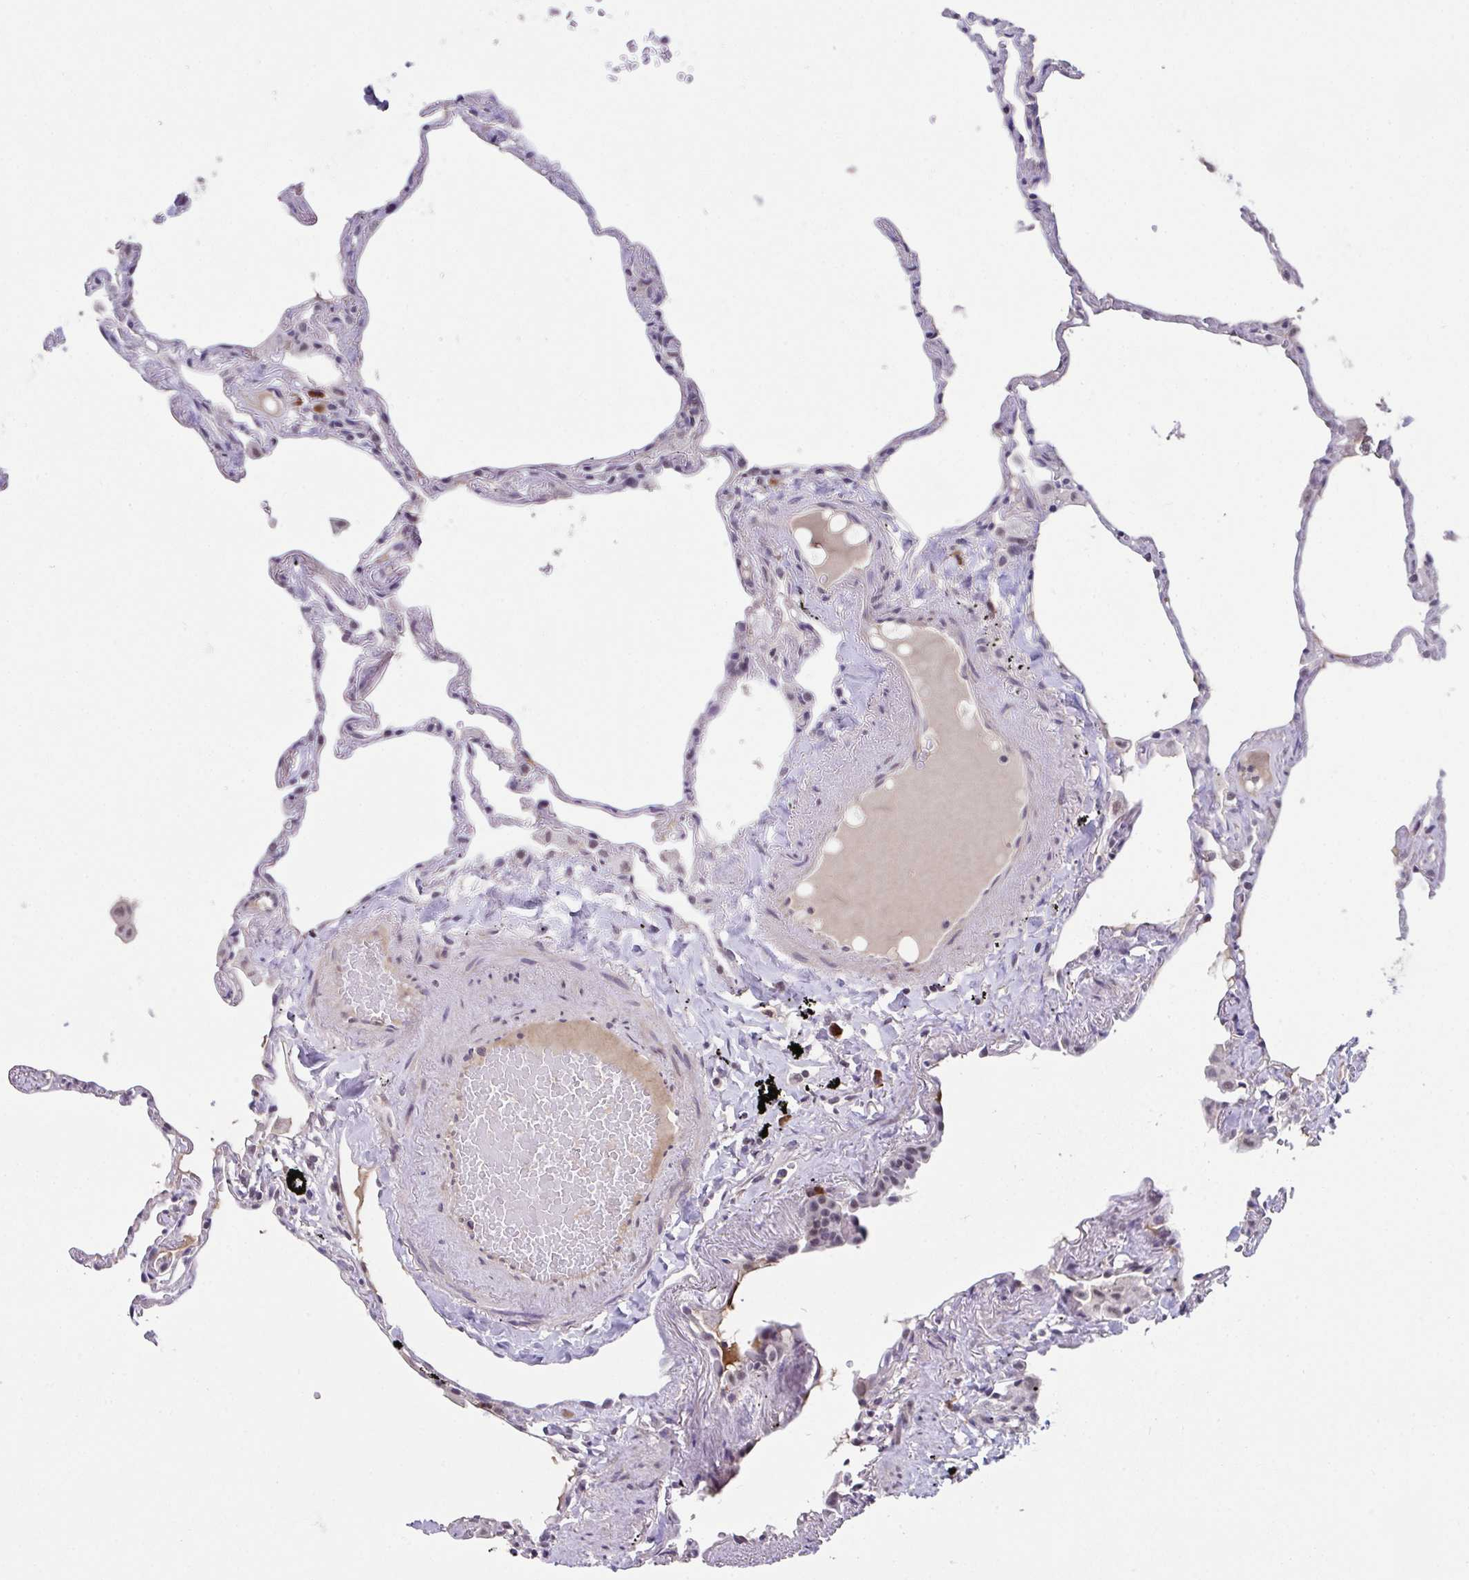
{"staining": {"intensity": "moderate", "quantity": "<25%", "location": "nuclear"}, "tissue": "lung", "cell_type": "Alveolar cells", "image_type": "normal", "snomed": [{"axis": "morphology", "description": "Normal tissue, NOS"}, {"axis": "topography", "description": "Lung"}], "caption": "The histopathology image shows a brown stain indicating the presence of a protein in the nuclear of alveolar cells in lung.", "gene": "RBBP6", "patient": {"sex": "female", "age": 67}}